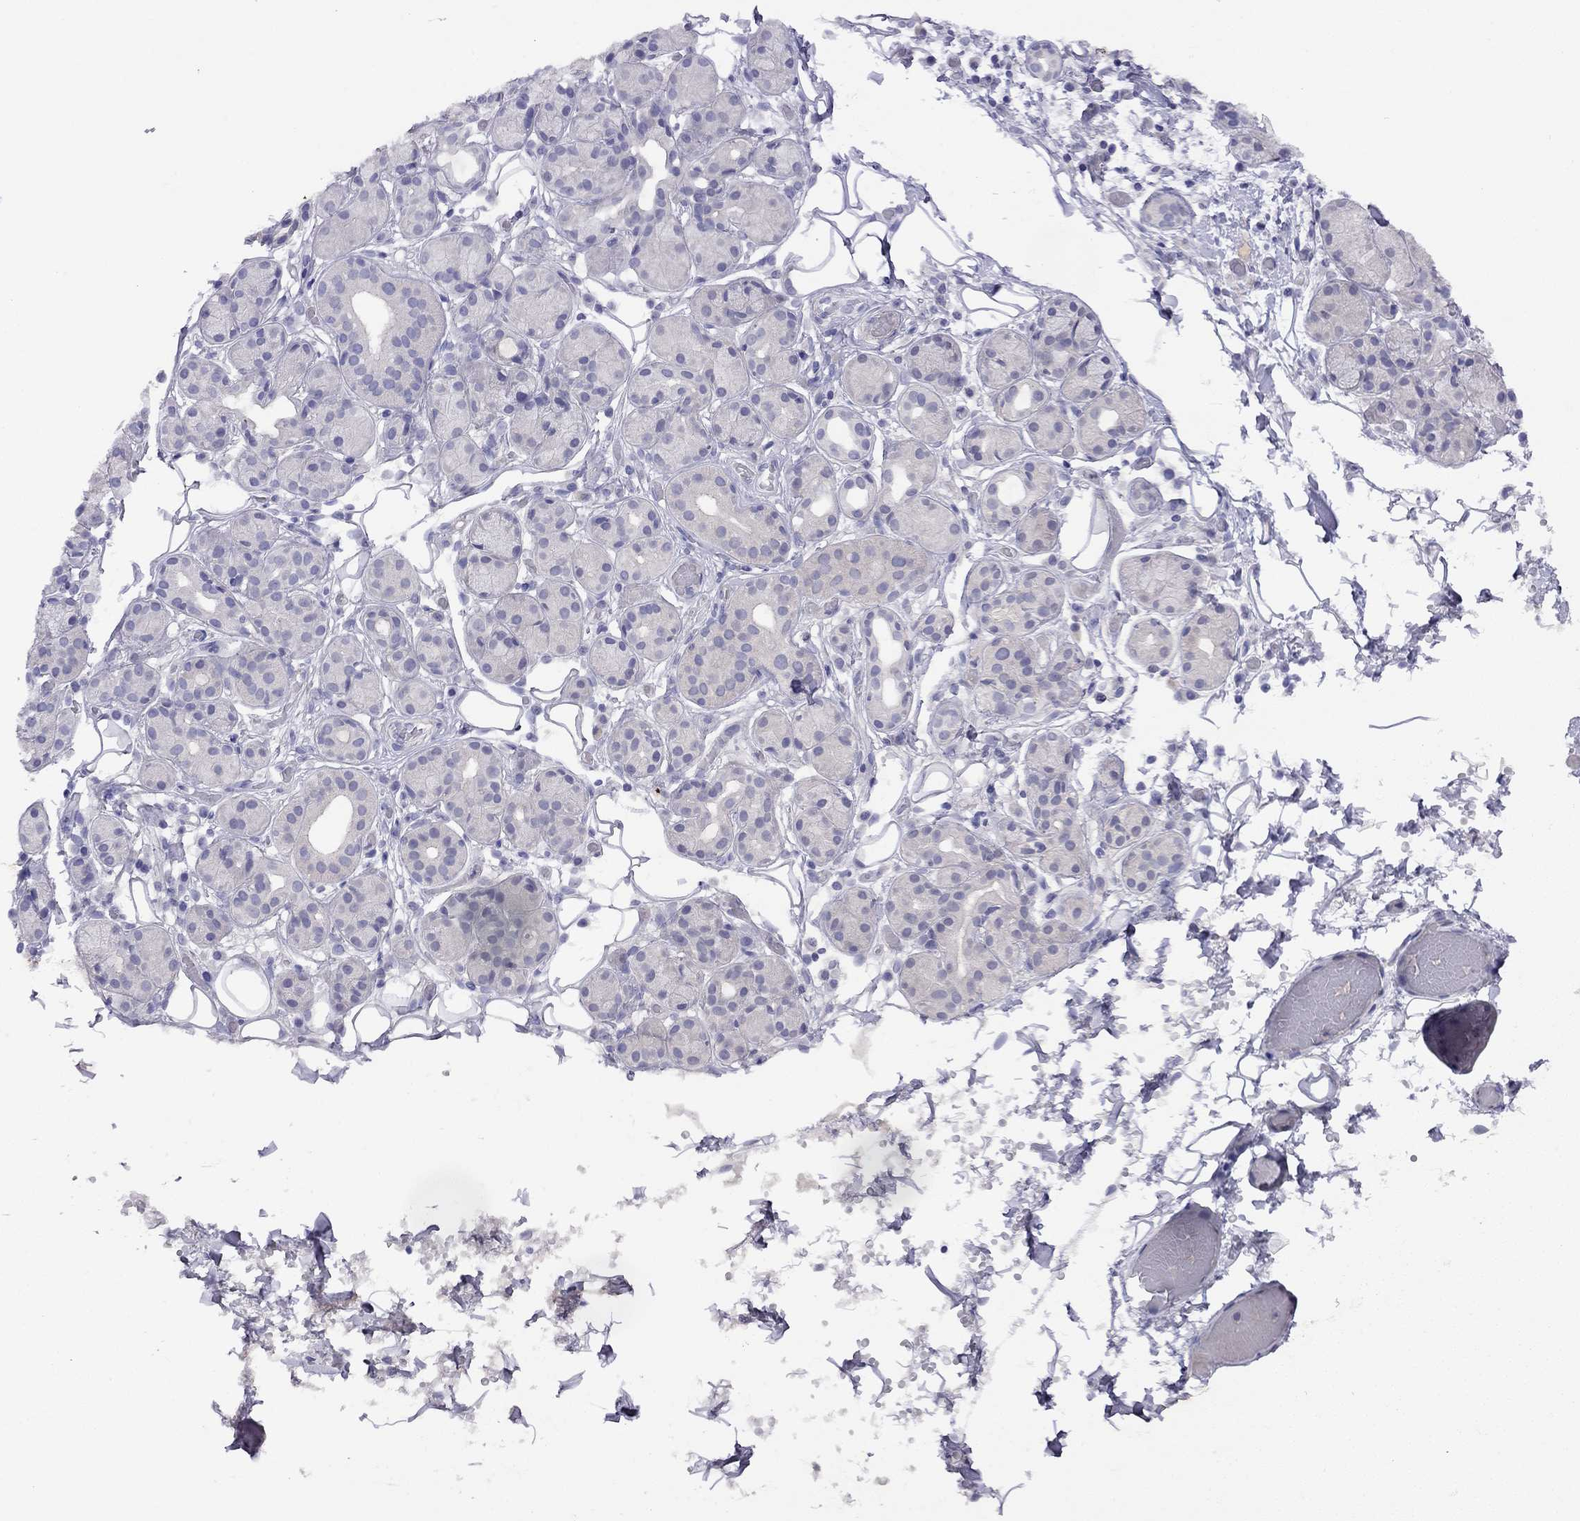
{"staining": {"intensity": "negative", "quantity": "none", "location": "none"}, "tissue": "salivary gland", "cell_type": "Glandular cells", "image_type": "normal", "snomed": [{"axis": "morphology", "description": "Normal tissue, NOS"}, {"axis": "topography", "description": "Salivary gland"}, {"axis": "topography", "description": "Peripheral nerve tissue"}], "caption": "Protein analysis of unremarkable salivary gland reveals no significant positivity in glandular cells. The staining was performed using DAB (3,3'-diaminobenzidine) to visualize the protein expression in brown, while the nuclei were stained in blue with hematoxylin (Magnification: 20x).", "gene": "GNAT3", "patient": {"sex": "male", "age": 71}}